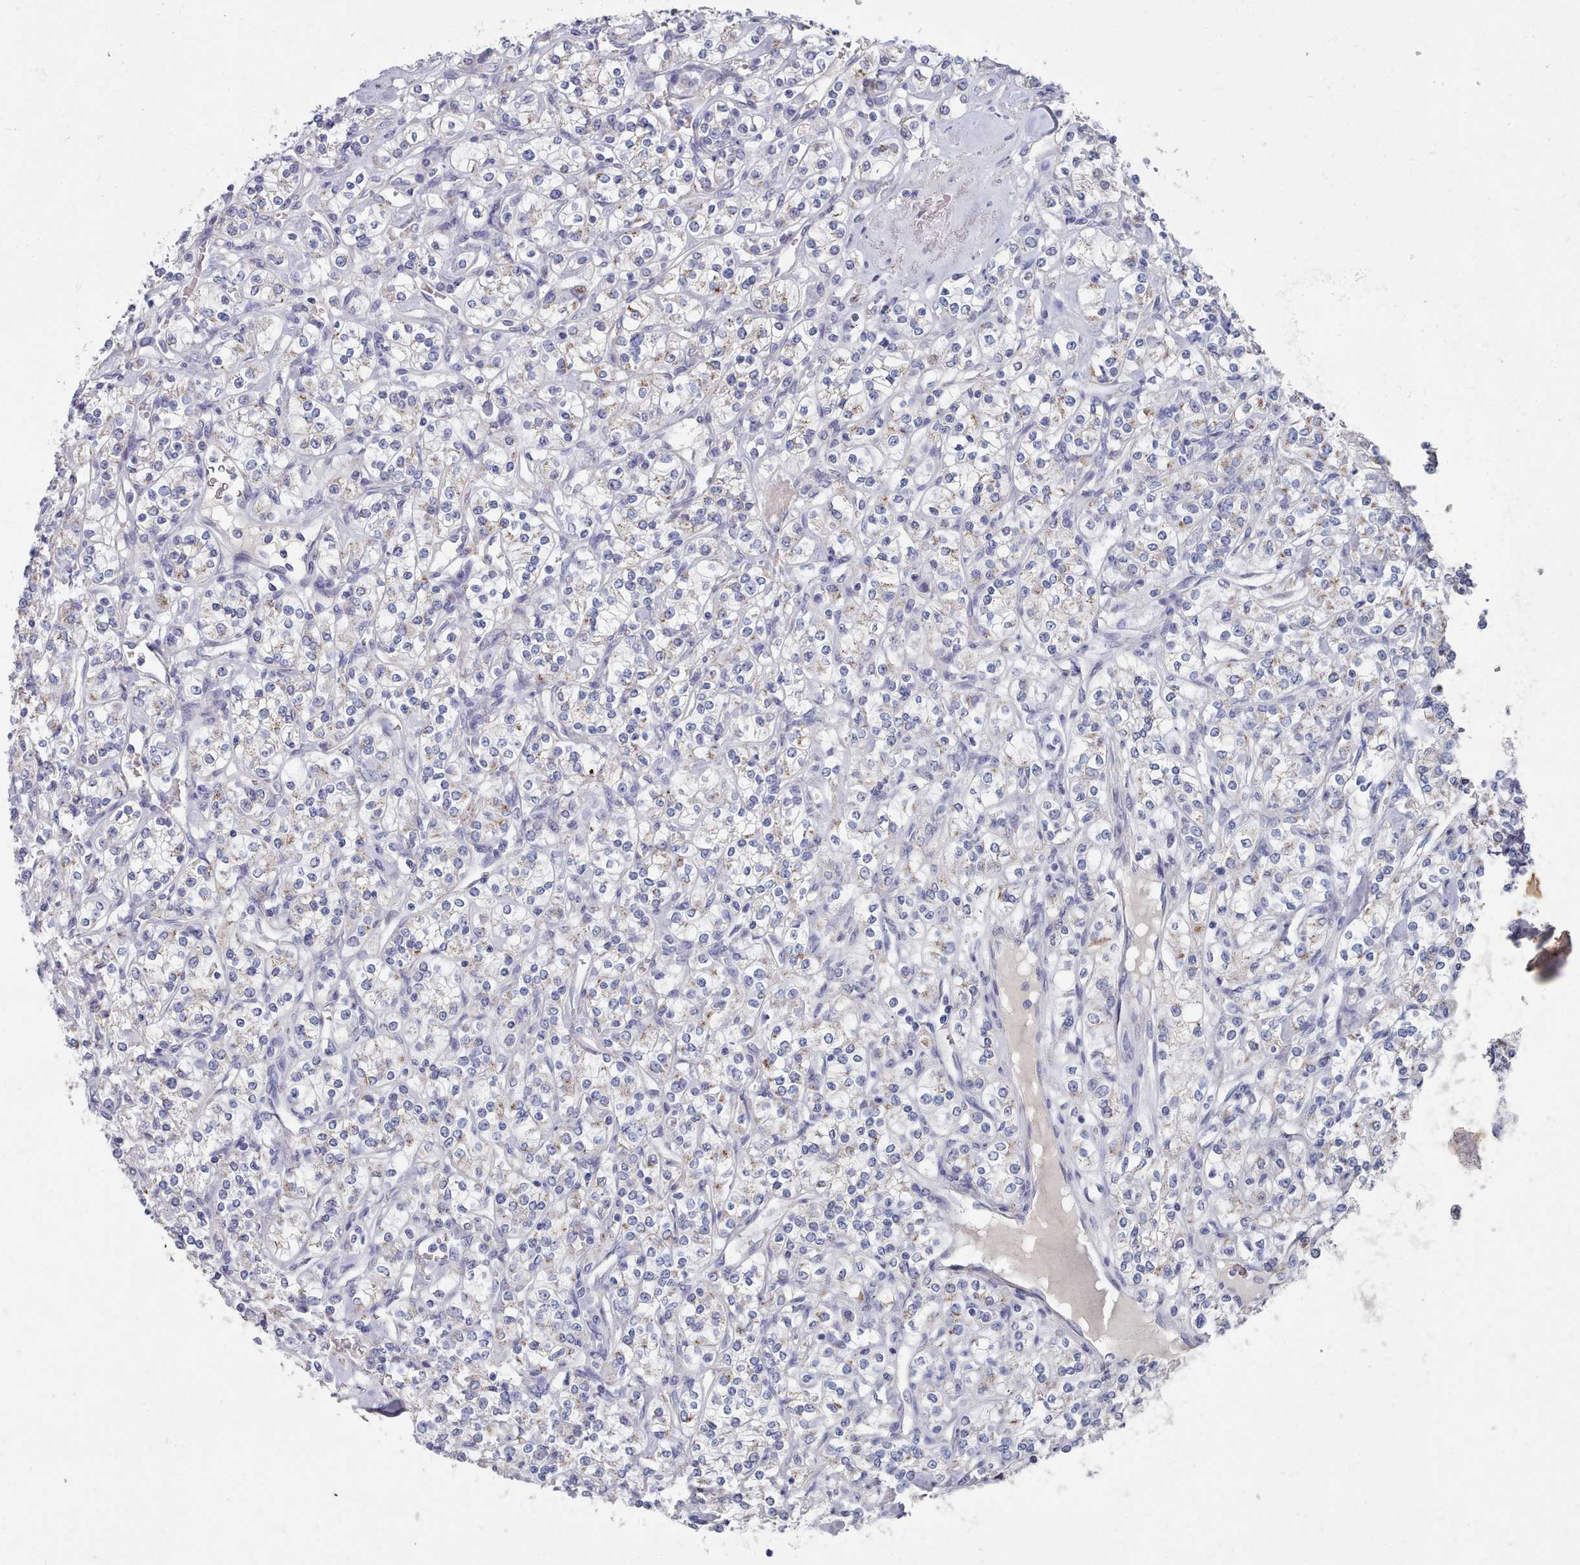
{"staining": {"intensity": "negative", "quantity": "none", "location": "none"}, "tissue": "renal cancer", "cell_type": "Tumor cells", "image_type": "cancer", "snomed": [{"axis": "morphology", "description": "Adenocarcinoma, NOS"}, {"axis": "topography", "description": "Kidney"}], "caption": "Immunohistochemistry histopathology image of renal adenocarcinoma stained for a protein (brown), which demonstrates no positivity in tumor cells. The staining was performed using DAB to visualize the protein expression in brown, while the nuclei were stained in blue with hematoxylin (Magnification: 20x).", "gene": "ACAD11", "patient": {"sex": "male", "age": 77}}